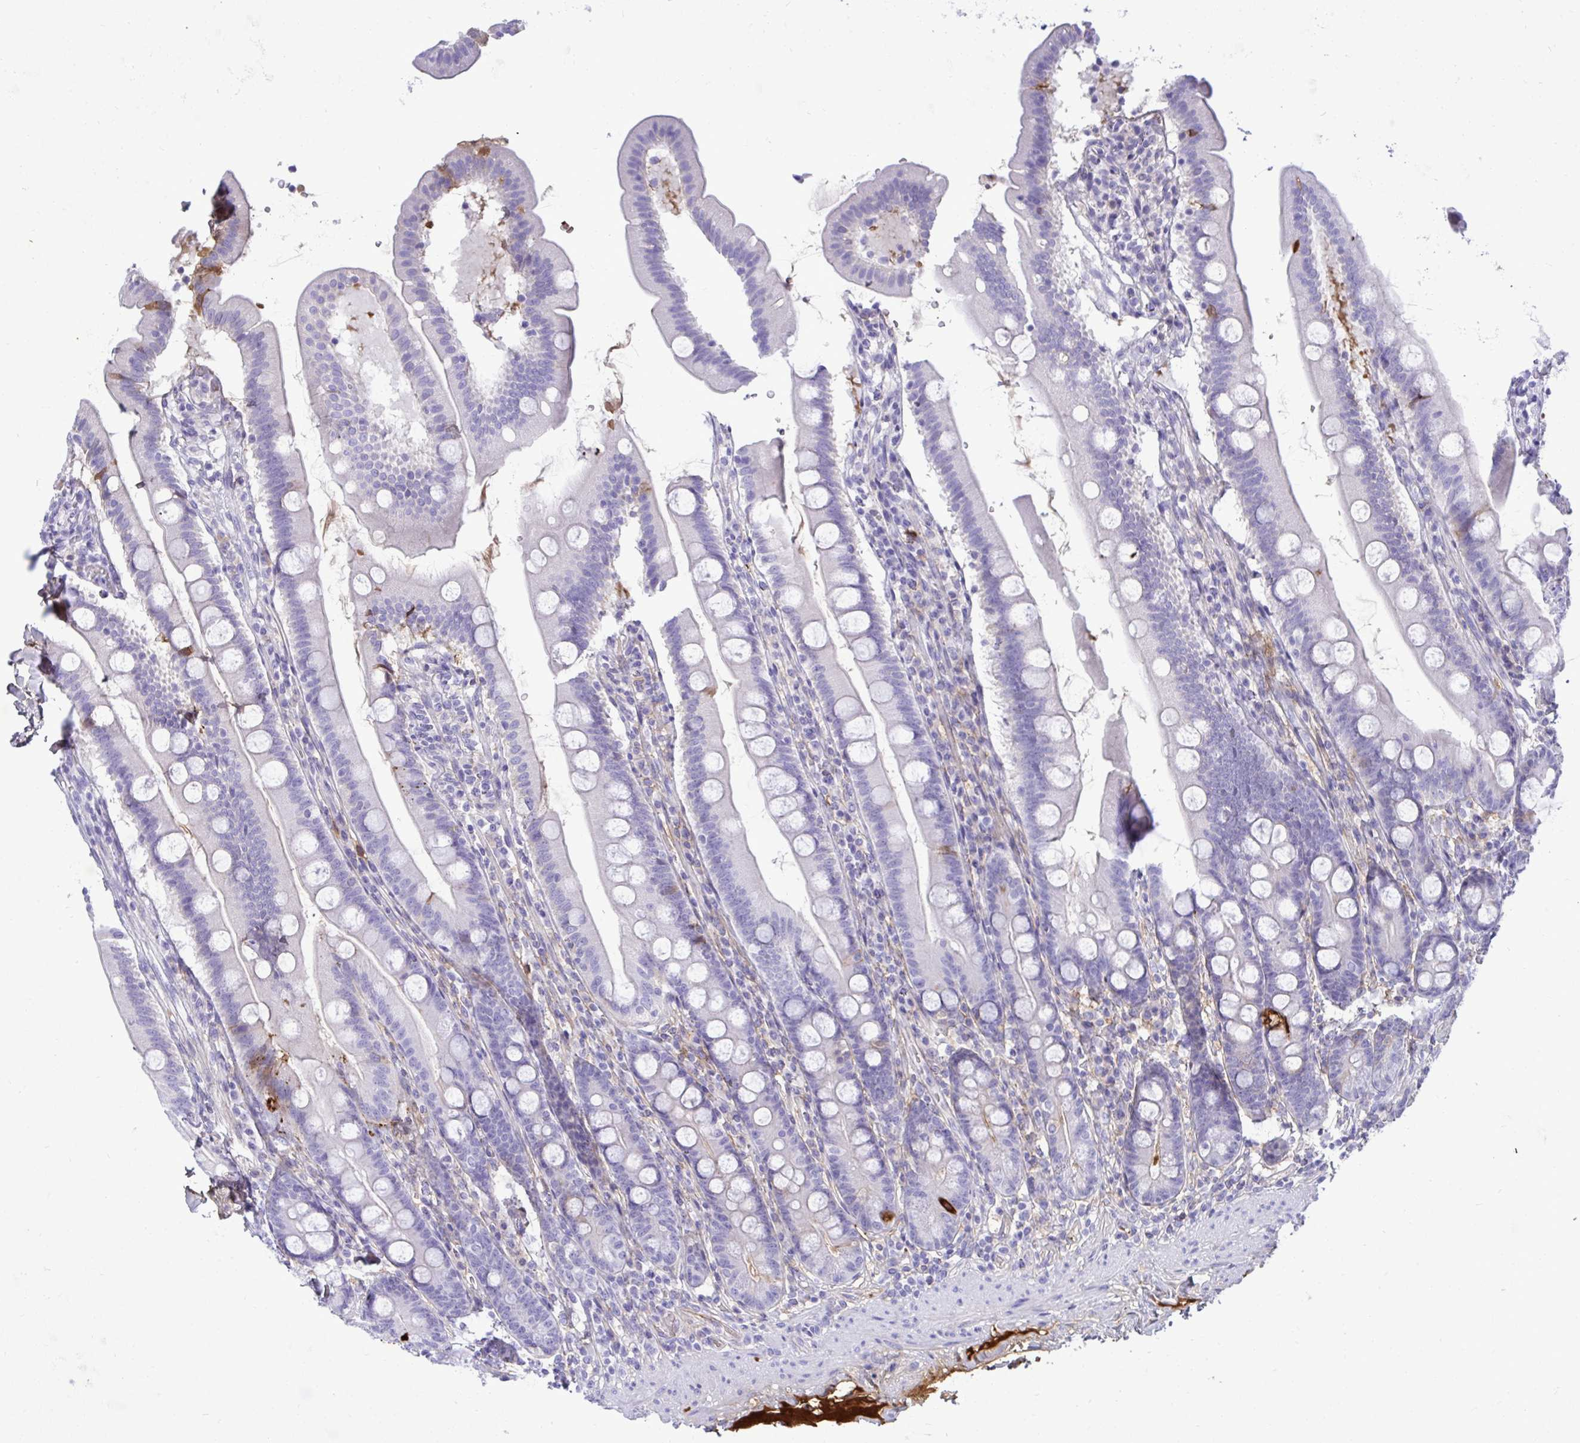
{"staining": {"intensity": "strong", "quantity": "<25%", "location": "cytoplasmic/membranous"}, "tissue": "duodenum", "cell_type": "Glandular cells", "image_type": "normal", "snomed": [{"axis": "morphology", "description": "Normal tissue, NOS"}, {"axis": "topography", "description": "Duodenum"}], "caption": "Protein positivity by IHC exhibits strong cytoplasmic/membranous expression in approximately <25% of glandular cells in normal duodenum.", "gene": "F2", "patient": {"sex": "female", "age": 67}}